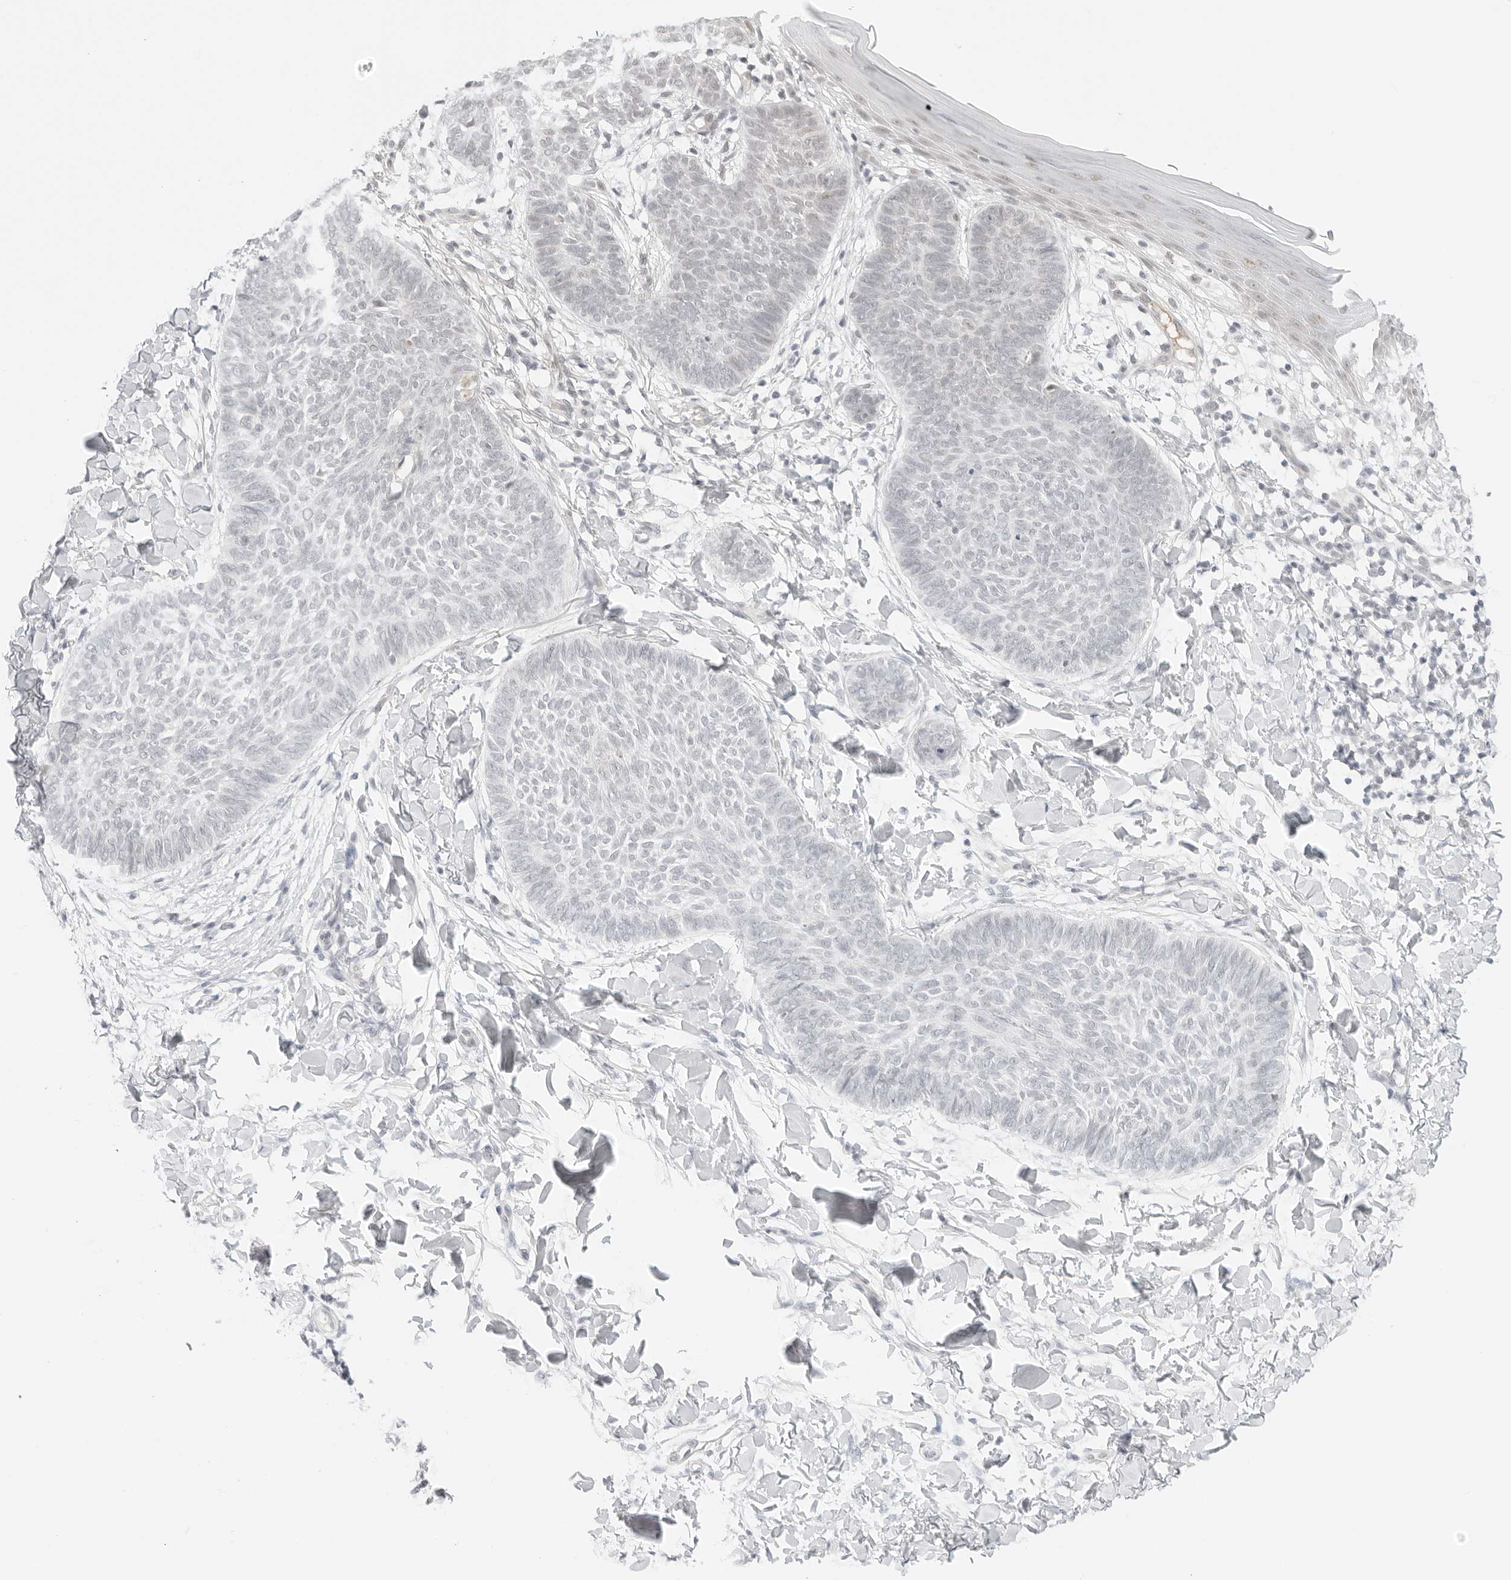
{"staining": {"intensity": "negative", "quantity": "none", "location": "none"}, "tissue": "skin cancer", "cell_type": "Tumor cells", "image_type": "cancer", "snomed": [{"axis": "morphology", "description": "Normal tissue, NOS"}, {"axis": "morphology", "description": "Basal cell carcinoma"}, {"axis": "topography", "description": "Skin"}], "caption": "A histopathology image of basal cell carcinoma (skin) stained for a protein exhibits no brown staining in tumor cells.", "gene": "MED18", "patient": {"sex": "male", "age": 50}}